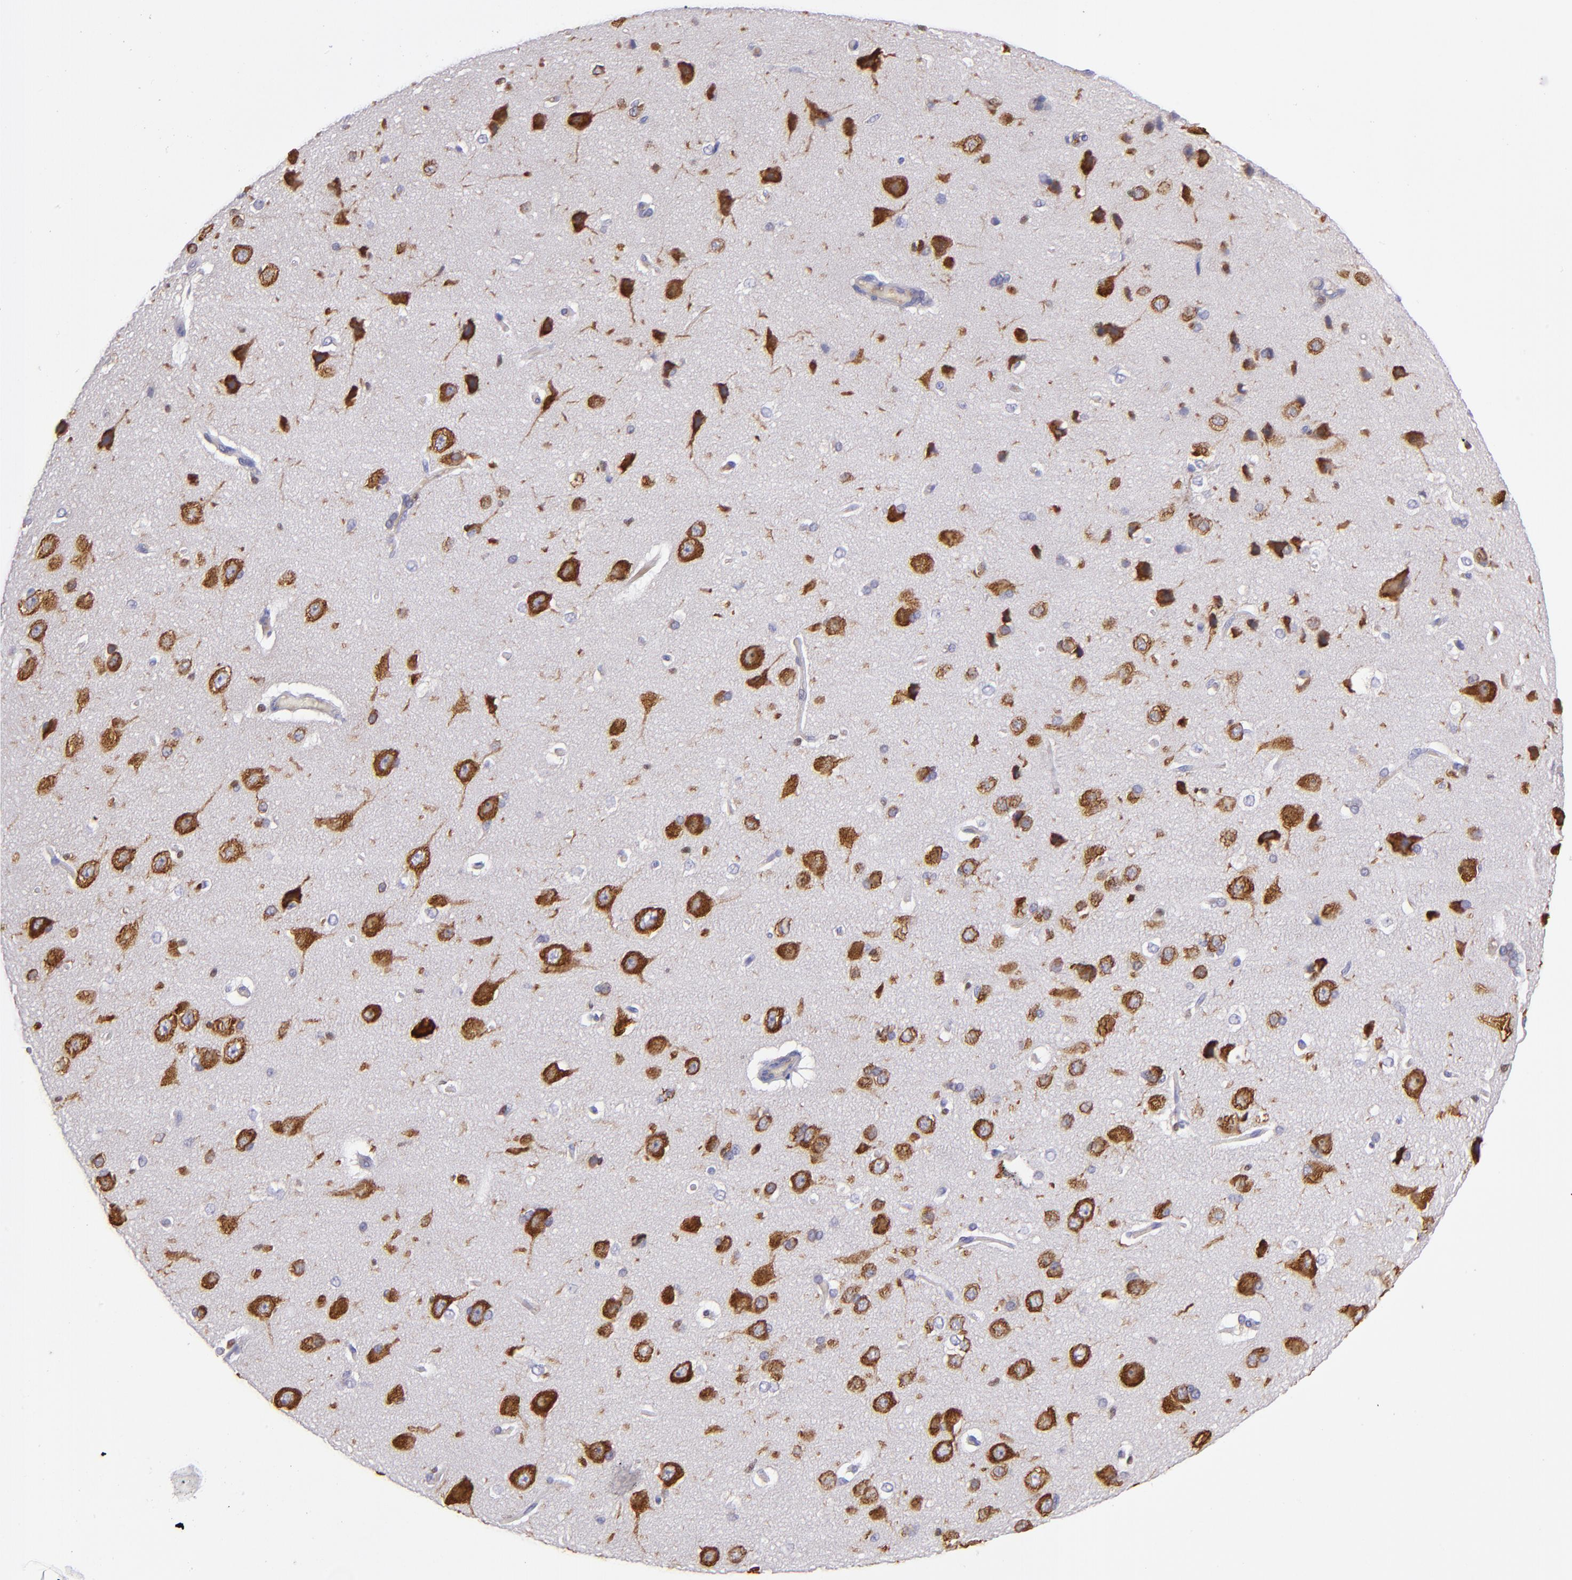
{"staining": {"intensity": "negative", "quantity": "none", "location": "none"}, "tissue": "cerebral cortex", "cell_type": "Endothelial cells", "image_type": "normal", "snomed": [{"axis": "morphology", "description": "Normal tissue, NOS"}, {"axis": "topography", "description": "Cerebral cortex"}], "caption": "Endothelial cells are negative for protein expression in unremarkable human cerebral cortex. (DAB immunohistochemistry, high magnification).", "gene": "IRF8", "patient": {"sex": "female", "age": 45}}